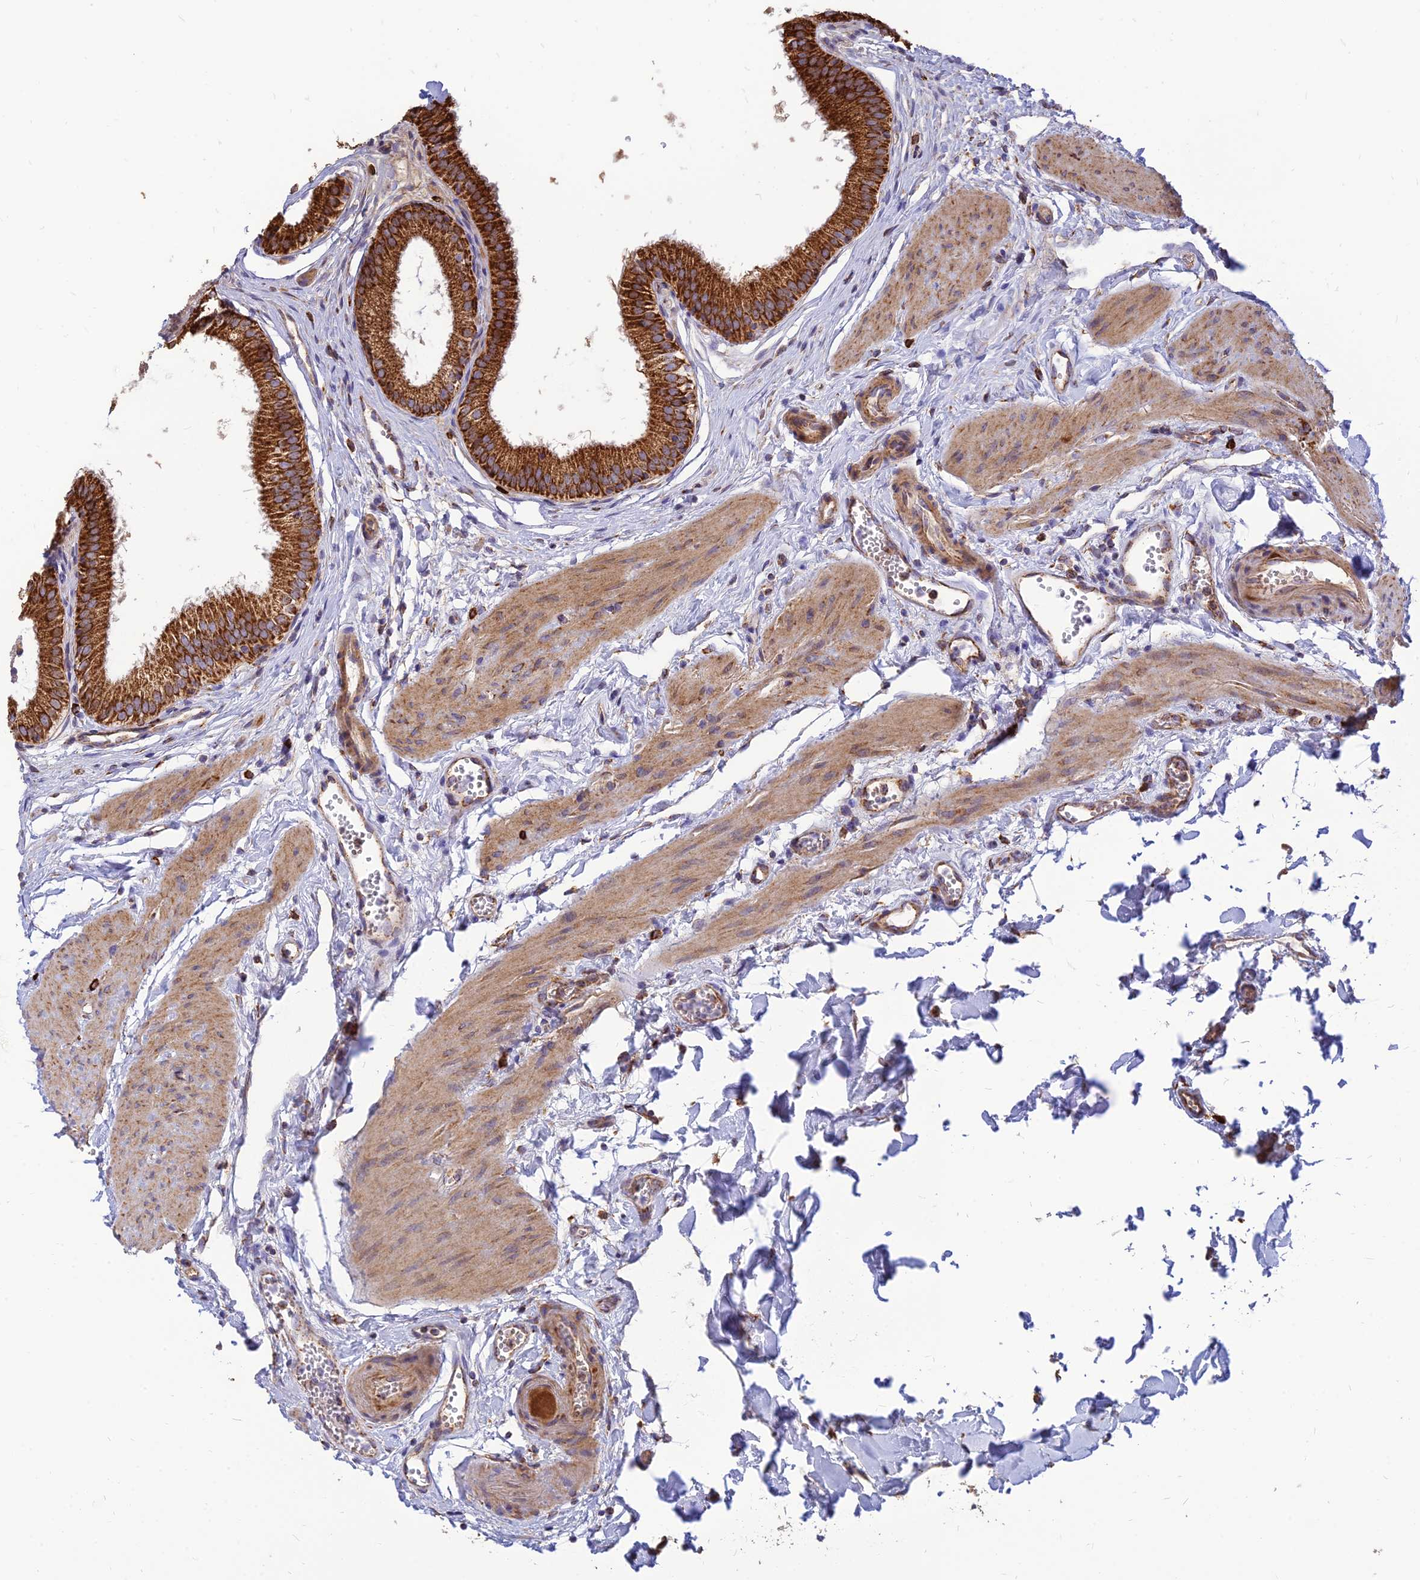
{"staining": {"intensity": "strong", "quantity": ">75%", "location": "cytoplasmic/membranous"}, "tissue": "gallbladder", "cell_type": "Glandular cells", "image_type": "normal", "snomed": [{"axis": "morphology", "description": "Normal tissue, NOS"}, {"axis": "topography", "description": "Gallbladder"}], "caption": "Immunohistochemical staining of normal gallbladder reveals high levels of strong cytoplasmic/membranous expression in about >75% of glandular cells.", "gene": "THUMPD2", "patient": {"sex": "female", "age": 54}}